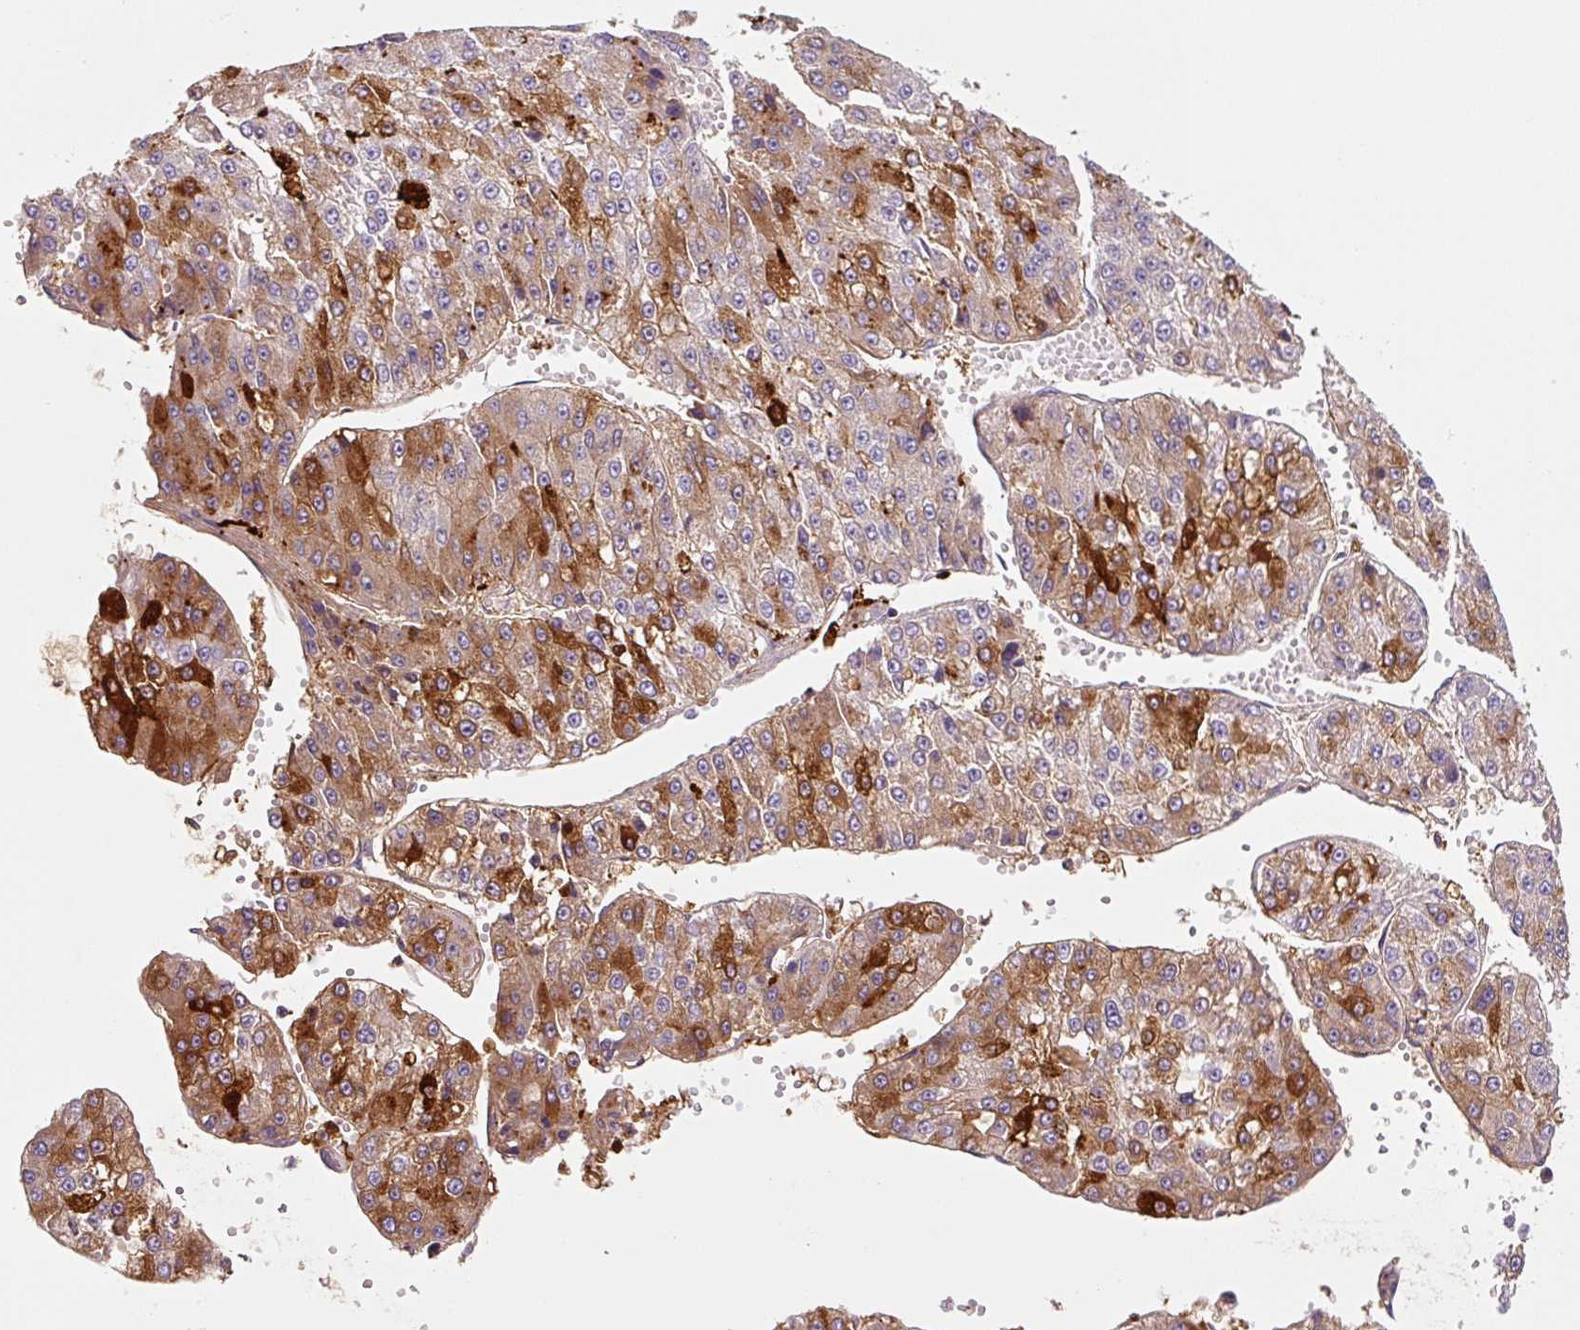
{"staining": {"intensity": "strong", "quantity": "25%-75%", "location": "cytoplasmic/membranous"}, "tissue": "liver cancer", "cell_type": "Tumor cells", "image_type": "cancer", "snomed": [{"axis": "morphology", "description": "Carcinoma, Hepatocellular, NOS"}, {"axis": "topography", "description": "Liver"}], "caption": "High-power microscopy captured an immunohistochemistry (IHC) histopathology image of liver cancer, revealing strong cytoplasmic/membranous expression in approximately 25%-75% of tumor cells.", "gene": "FUT10", "patient": {"sex": "female", "age": 73}}